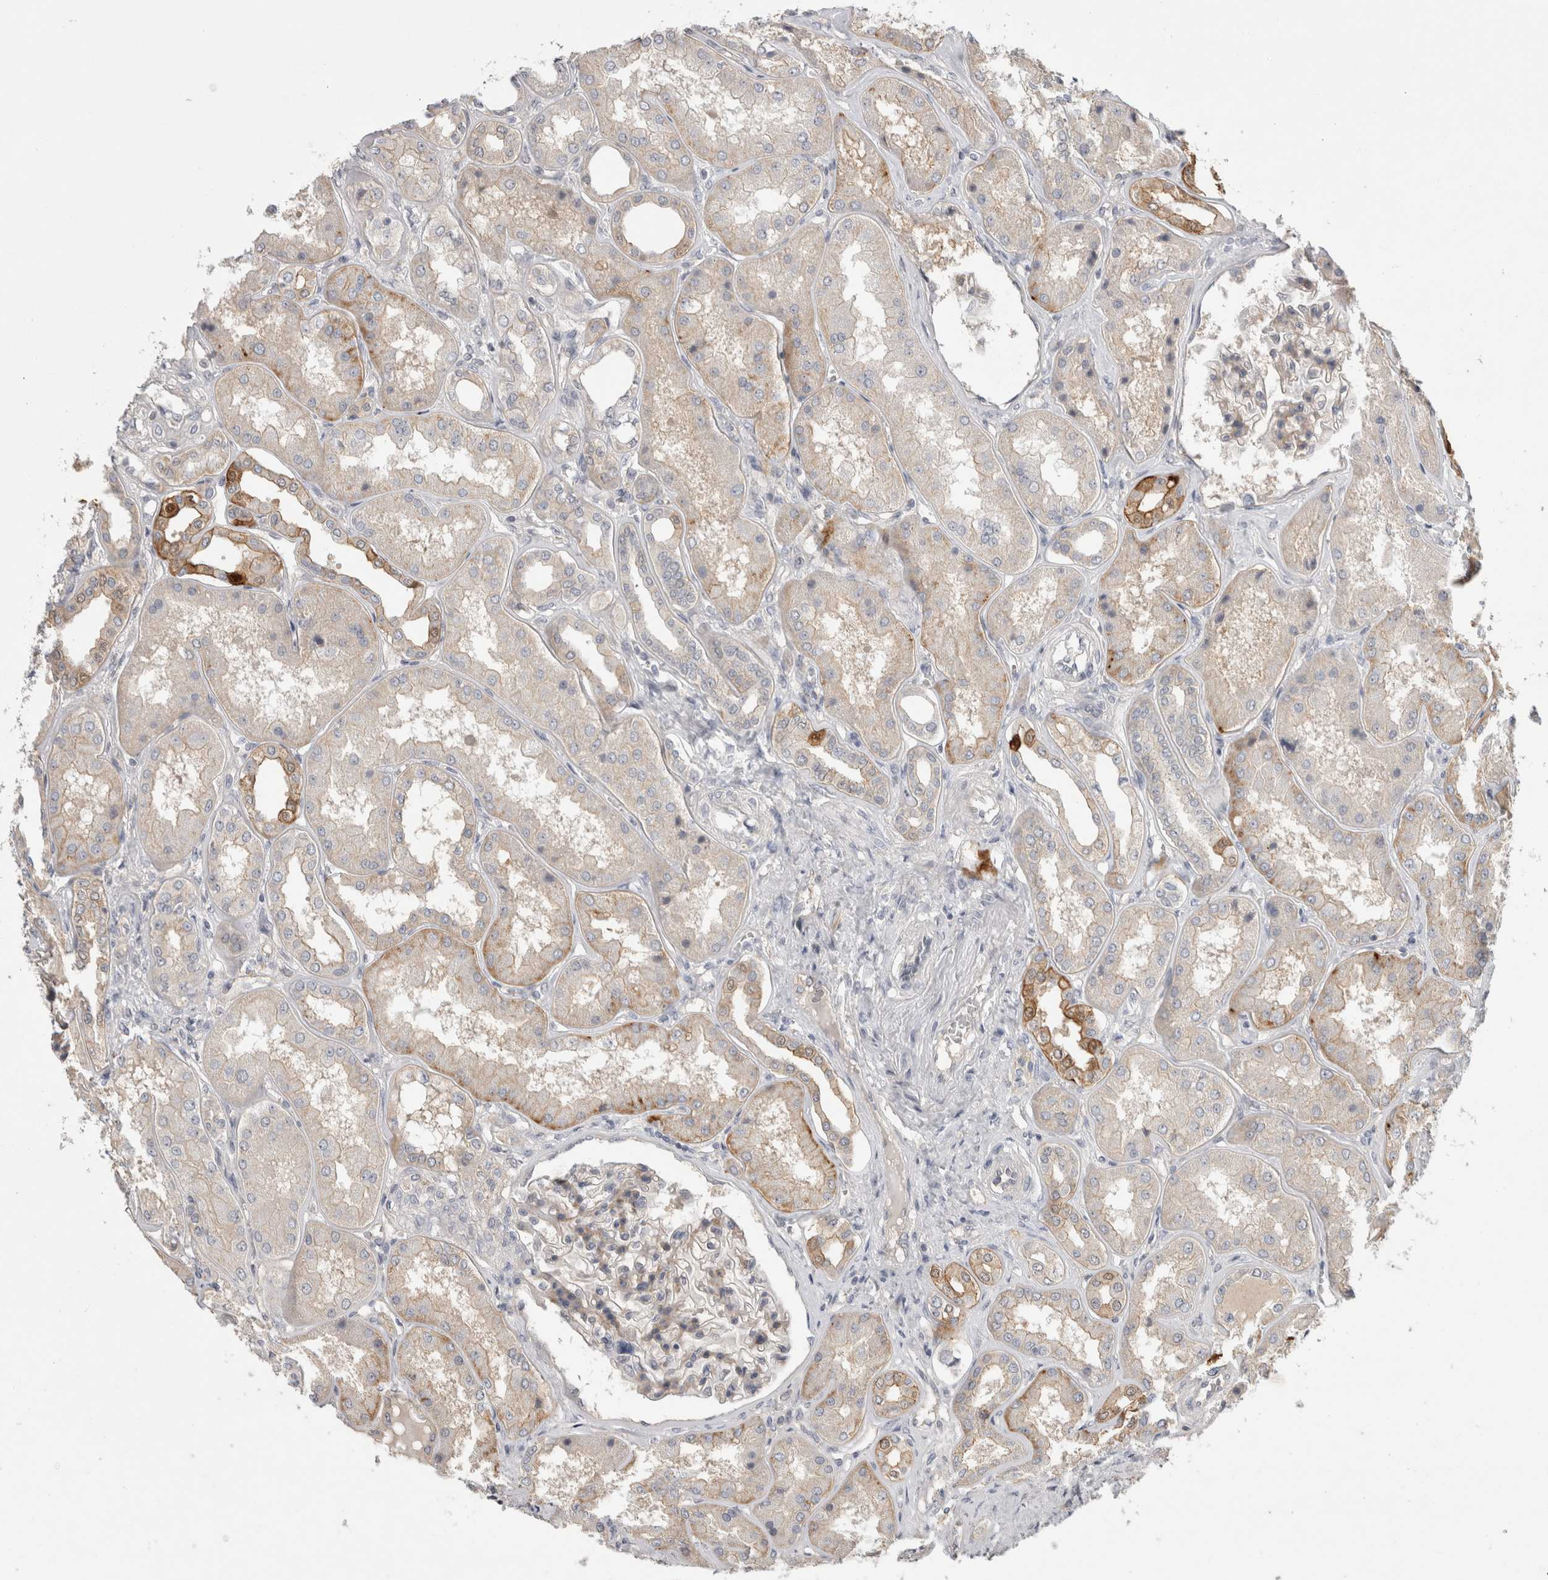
{"staining": {"intensity": "negative", "quantity": "none", "location": "none"}, "tissue": "kidney", "cell_type": "Cells in glomeruli", "image_type": "normal", "snomed": [{"axis": "morphology", "description": "Normal tissue, NOS"}, {"axis": "topography", "description": "Kidney"}], "caption": "Cells in glomeruli show no significant protein staining in unremarkable kidney. Nuclei are stained in blue.", "gene": "CERS3", "patient": {"sex": "female", "age": 56}}